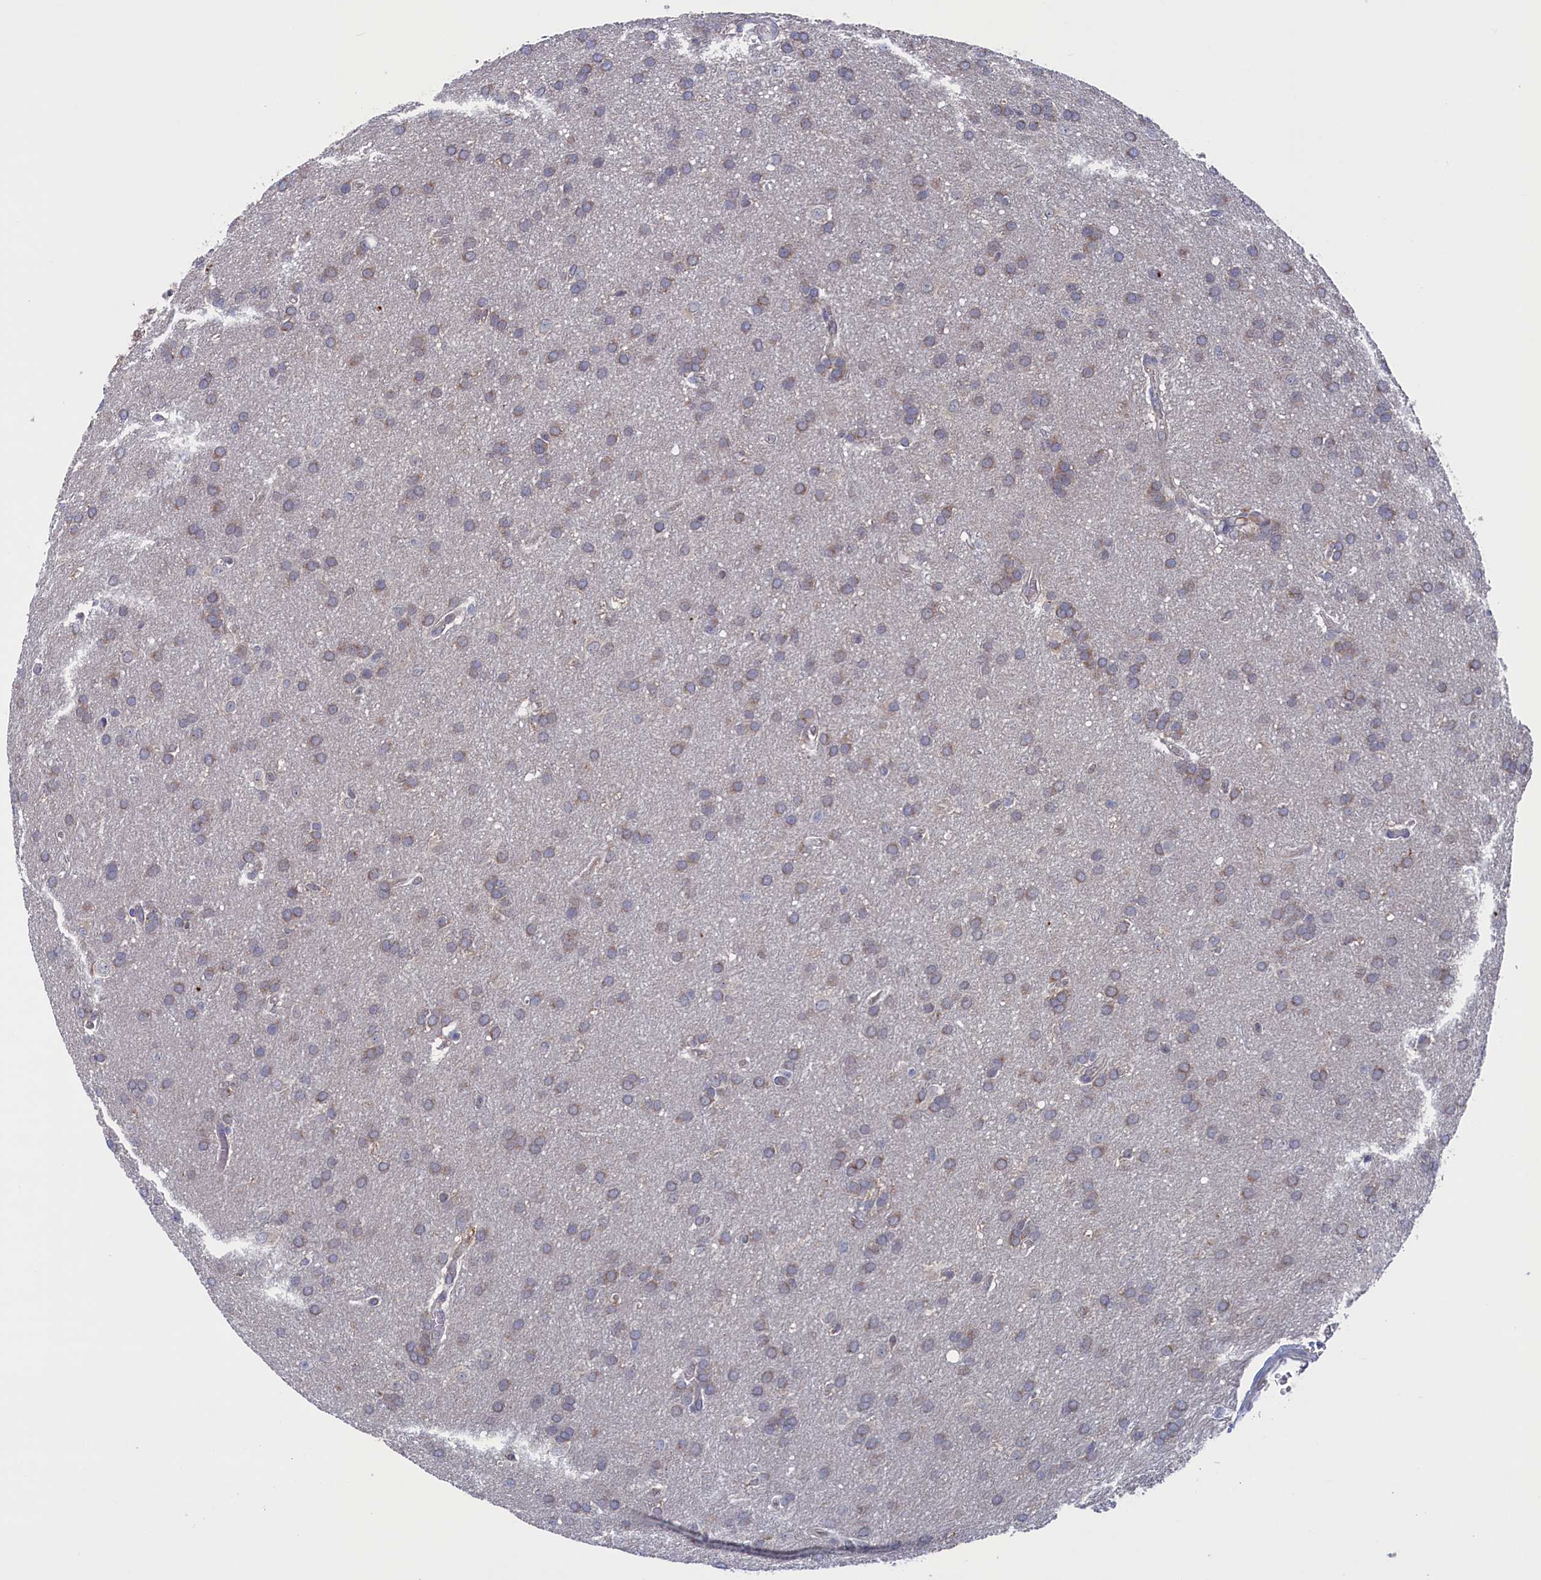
{"staining": {"intensity": "weak", "quantity": ">75%", "location": "cytoplasmic/membranous"}, "tissue": "glioma", "cell_type": "Tumor cells", "image_type": "cancer", "snomed": [{"axis": "morphology", "description": "Glioma, malignant, Low grade"}, {"axis": "topography", "description": "Brain"}], "caption": "The histopathology image demonstrates staining of glioma, revealing weak cytoplasmic/membranous protein positivity (brown color) within tumor cells.", "gene": "SPATA13", "patient": {"sex": "female", "age": 32}}